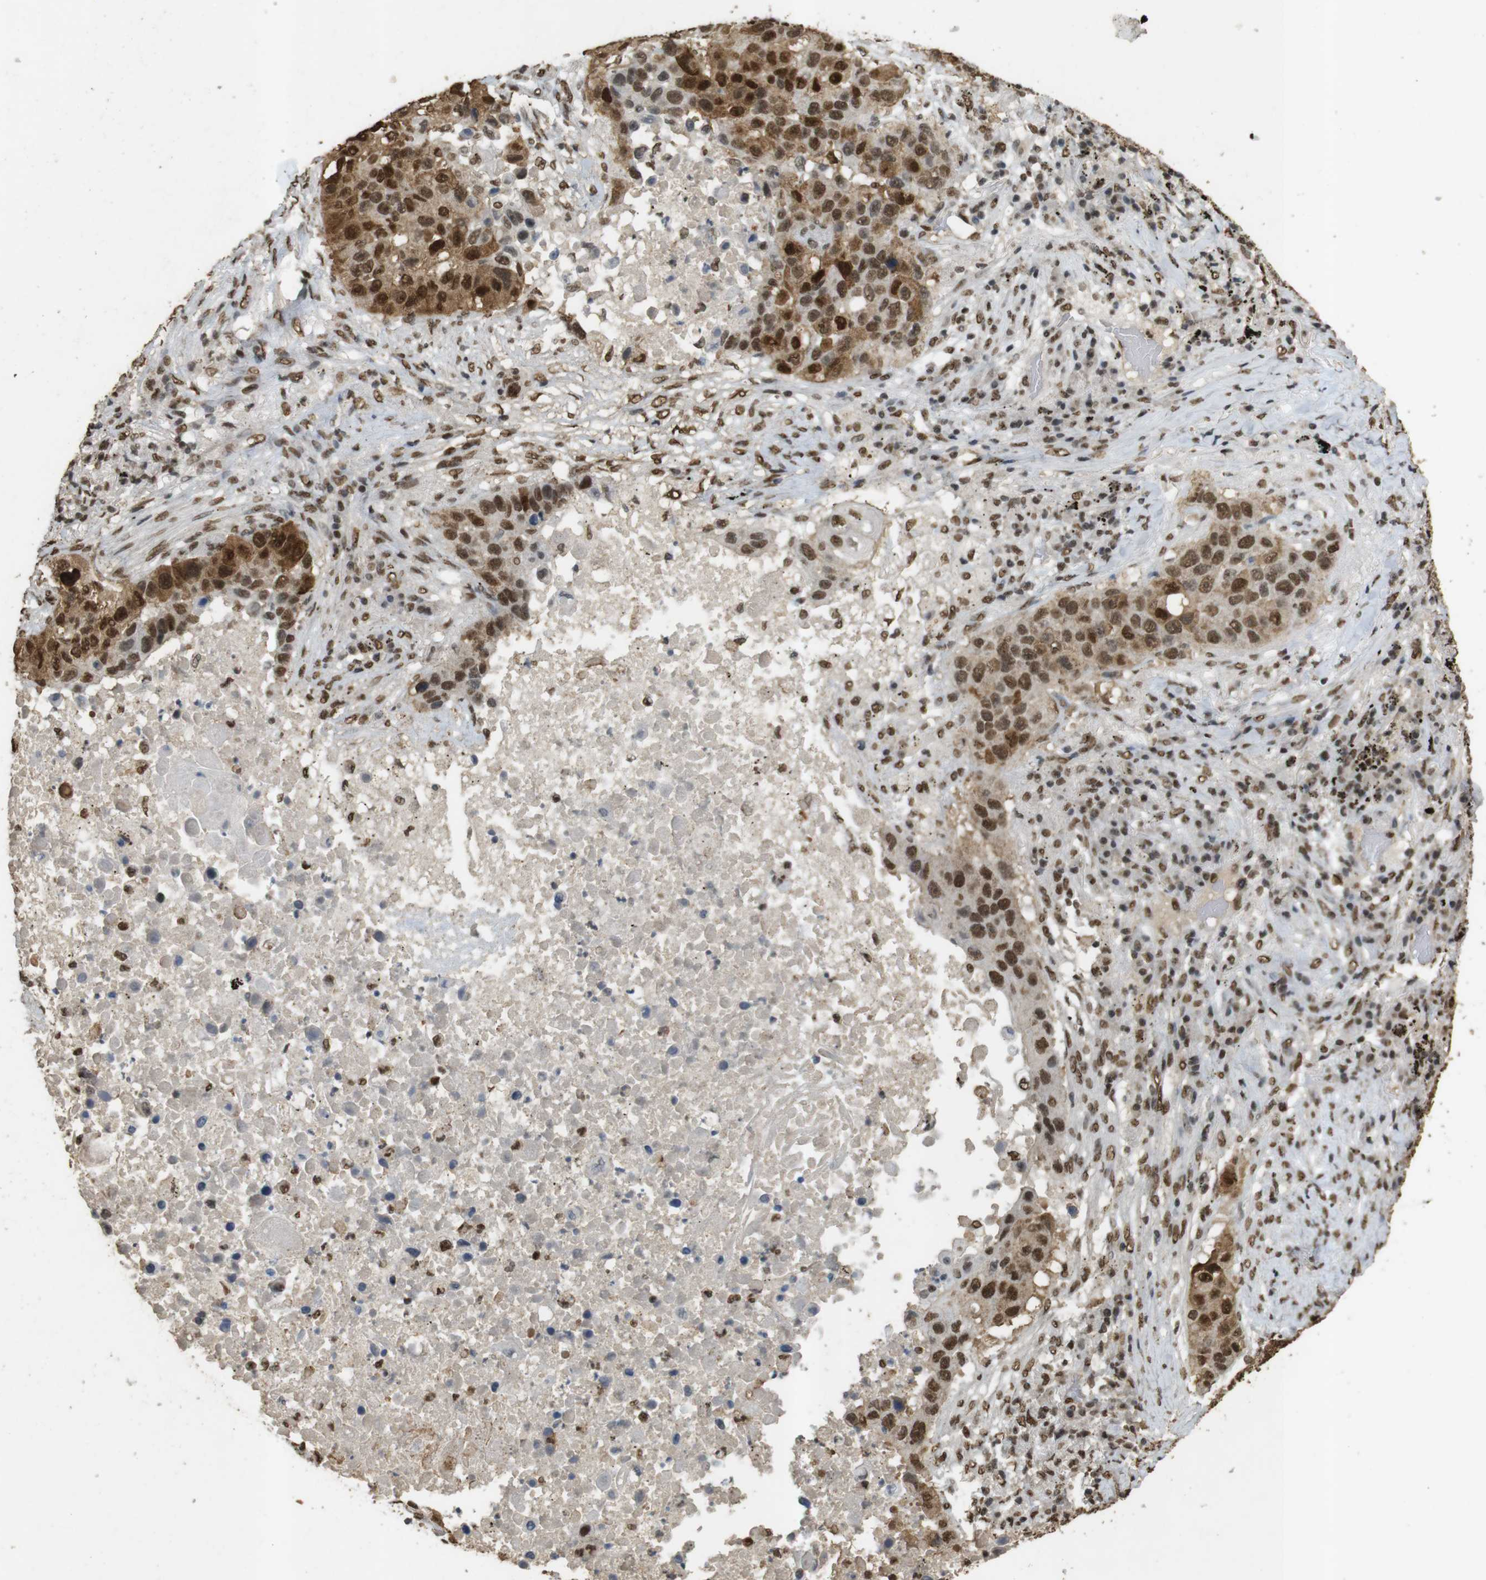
{"staining": {"intensity": "strong", "quantity": ">75%", "location": "cytoplasmic/membranous,nuclear"}, "tissue": "lung cancer", "cell_type": "Tumor cells", "image_type": "cancer", "snomed": [{"axis": "morphology", "description": "Squamous cell carcinoma, NOS"}, {"axis": "topography", "description": "Lung"}], "caption": "Lung cancer stained with immunohistochemistry (IHC) exhibits strong cytoplasmic/membranous and nuclear positivity in approximately >75% of tumor cells.", "gene": "GATA4", "patient": {"sex": "male", "age": 57}}